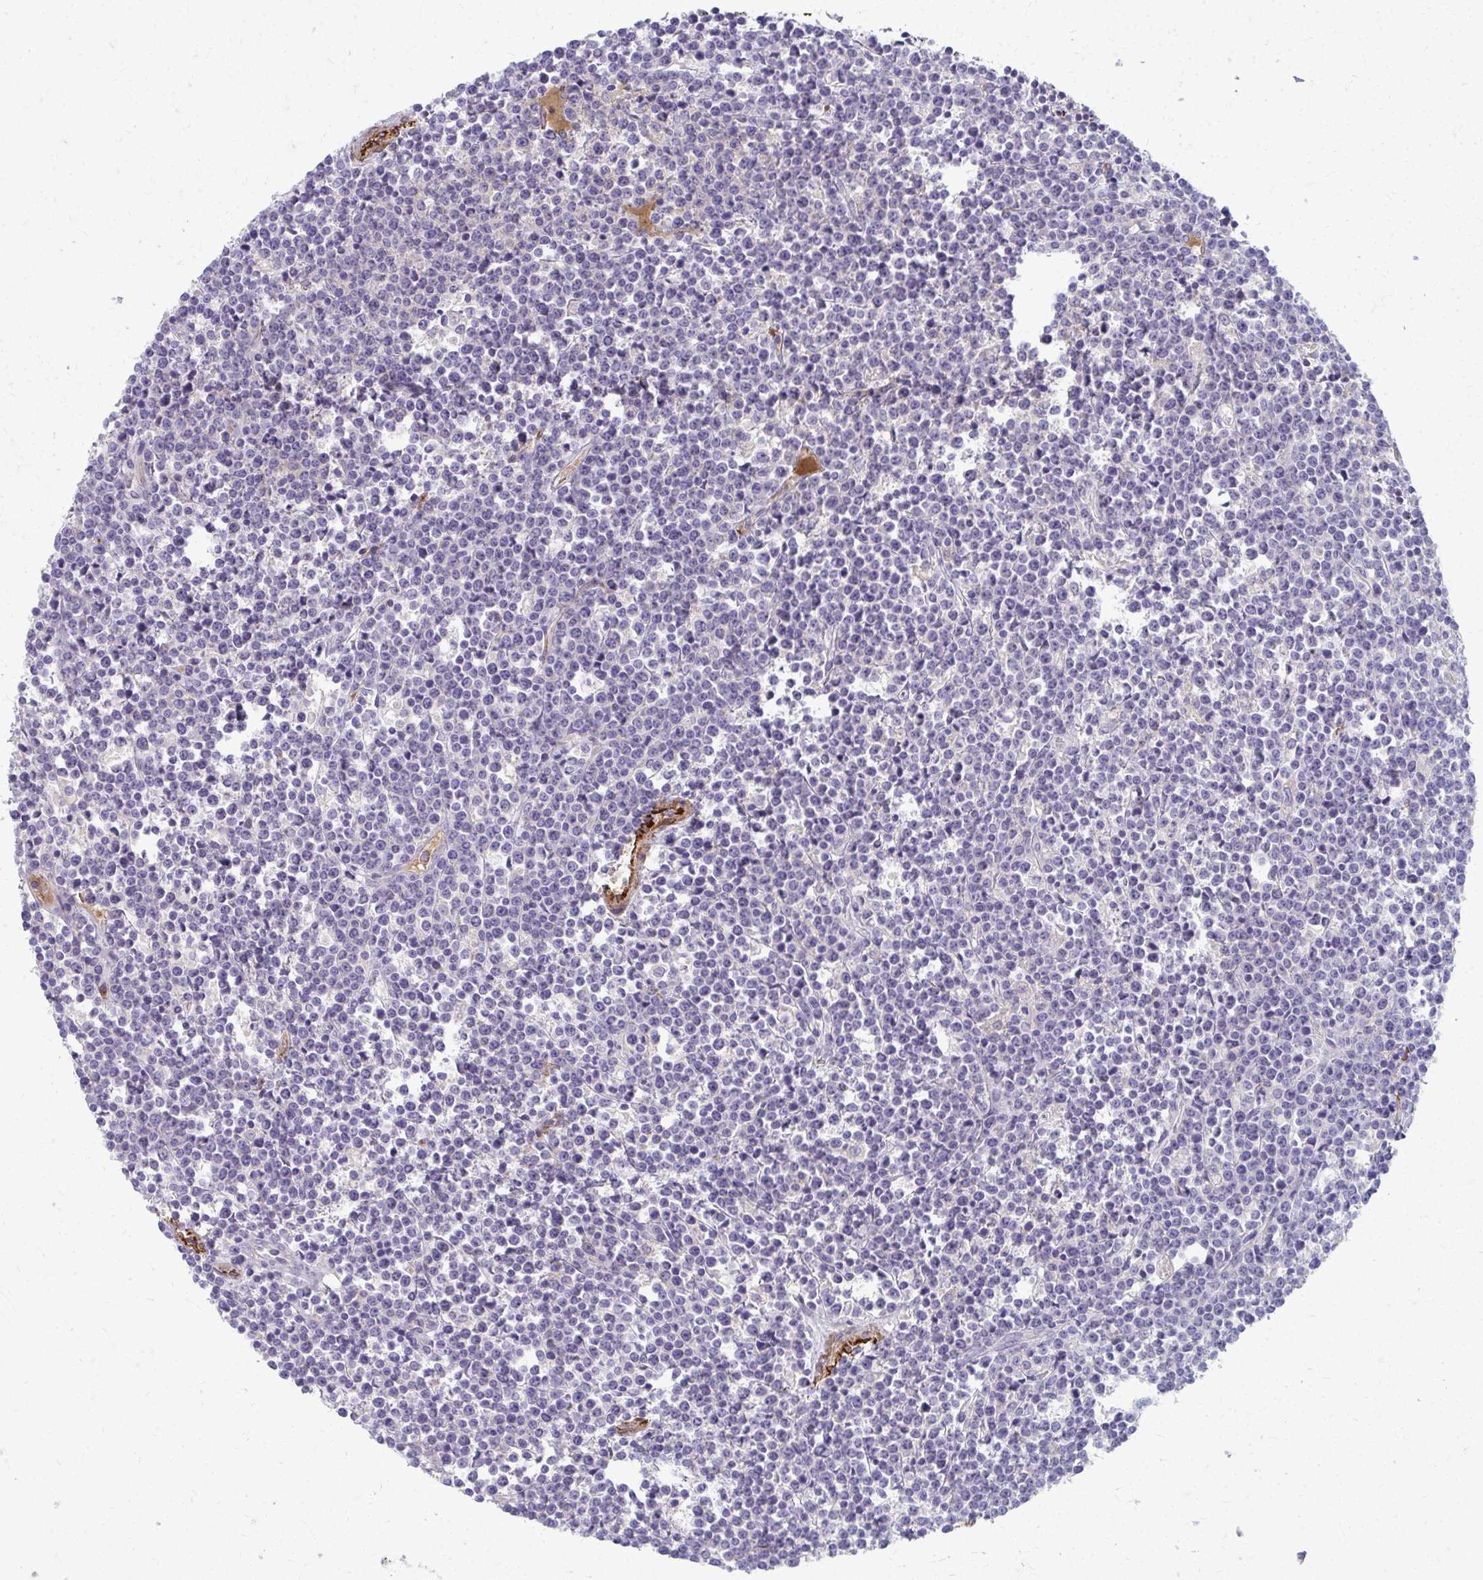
{"staining": {"intensity": "negative", "quantity": "none", "location": "none"}, "tissue": "lymphoma", "cell_type": "Tumor cells", "image_type": "cancer", "snomed": [{"axis": "morphology", "description": "Malignant lymphoma, non-Hodgkin's type, High grade"}, {"axis": "topography", "description": "Ovary"}], "caption": "There is no significant expression in tumor cells of high-grade malignant lymphoma, non-Hodgkin's type.", "gene": "ADIPOQ", "patient": {"sex": "female", "age": 56}}